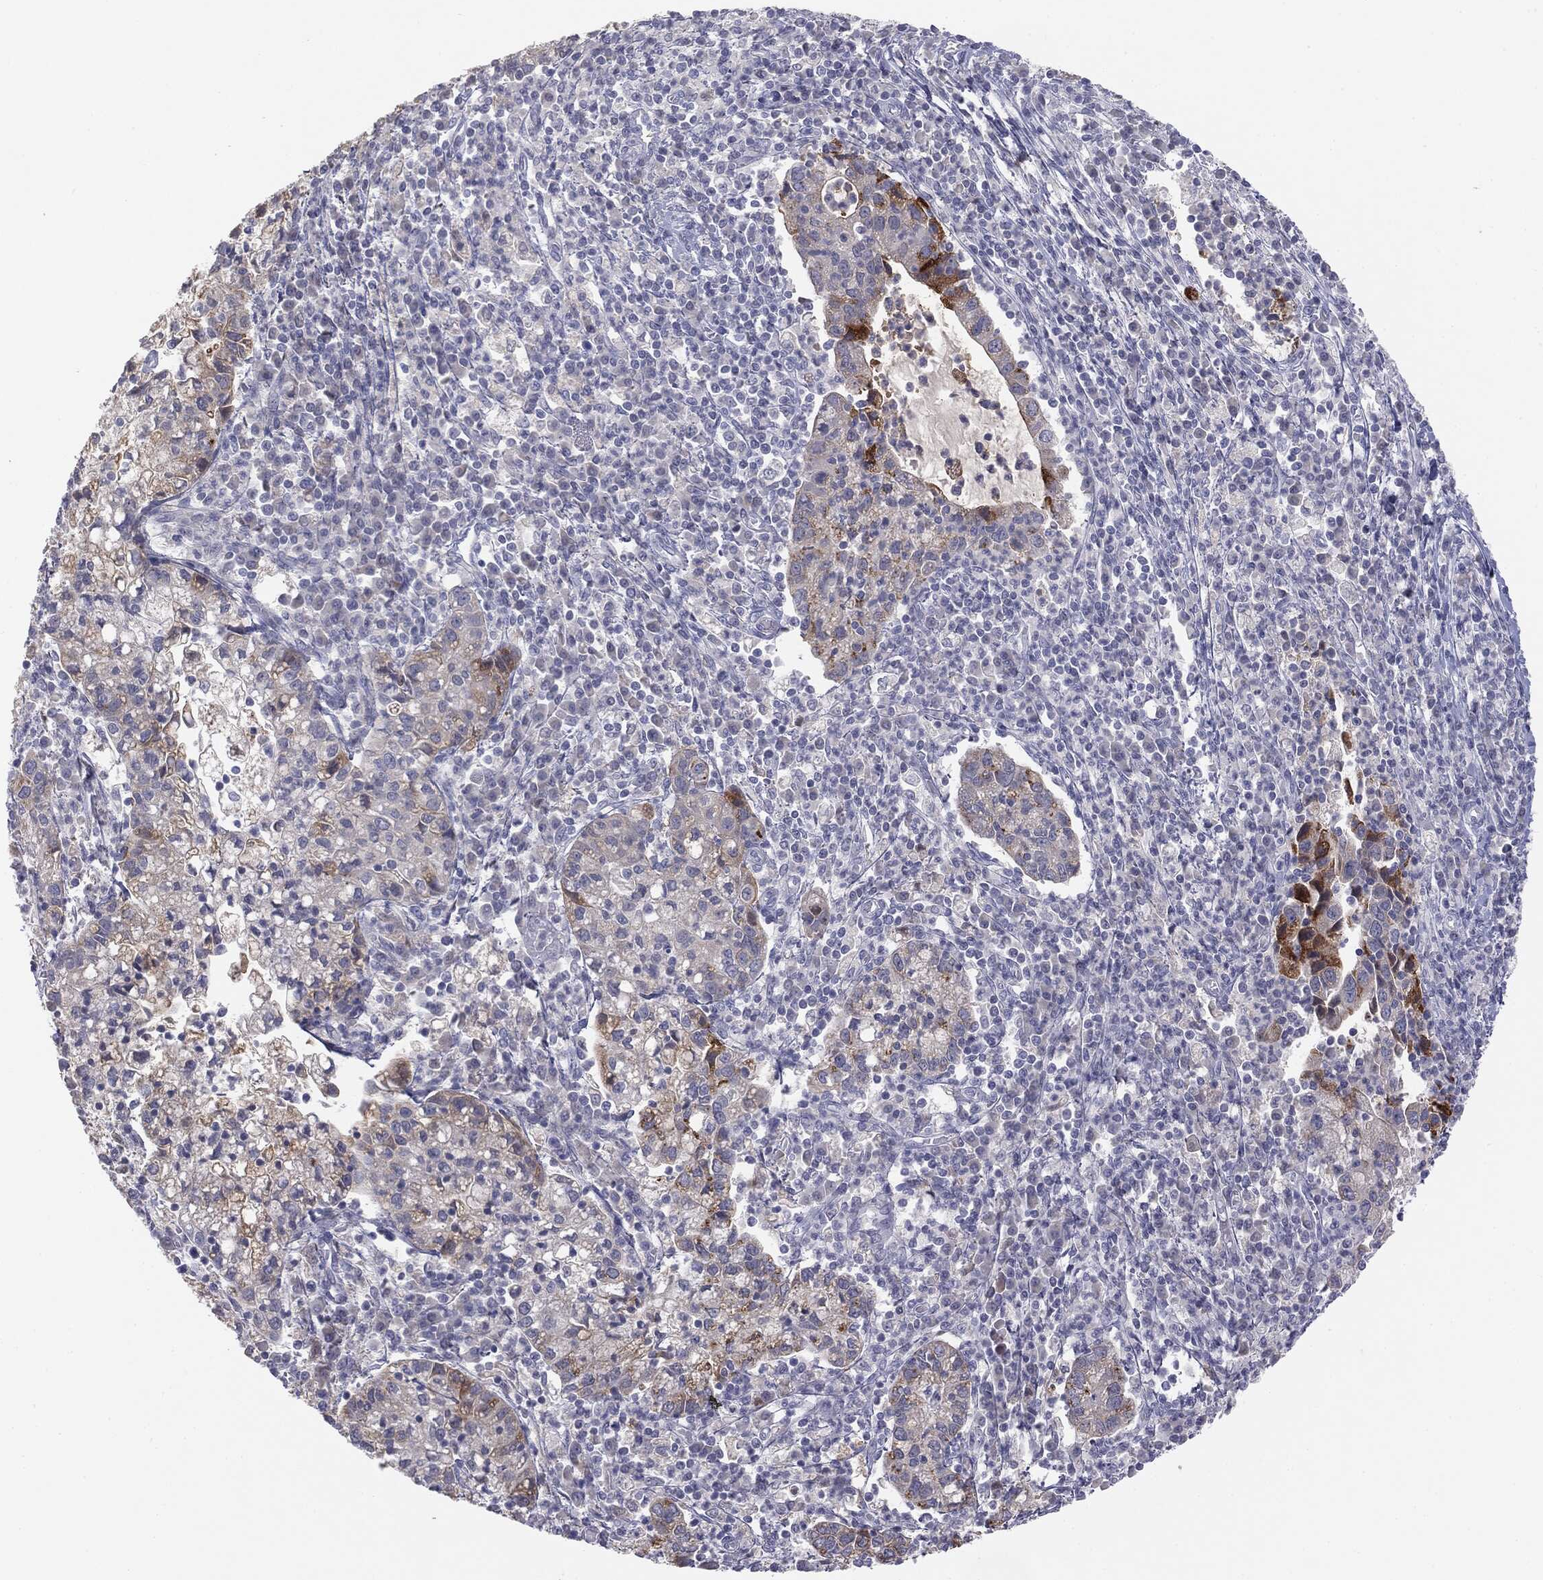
{"staining": {"intensity": "strong", "quantity": "<25%", "location": "cytoplasmic/membranous"}, "tissue": "cervical cancer", "cell_type": "Tumor cells", "image_type": "cancer", "snomed": [{"axis": "morphology", "description": "Normal tissue, NOS"}, {"axis": "morphology", "description": "Adenocarcinoma, NOS"}, {"axis": "topography", "description": "Cervix"}], "caption": "This image demonstrates immunohistochemistry staining of cervical cancer (adenocarcinoma), with medium strong cytoplasmic/membranous staining in about <25% of tumor cells.", "gene": "MUC1", "patient": {"sex": "female", "age": 44}}